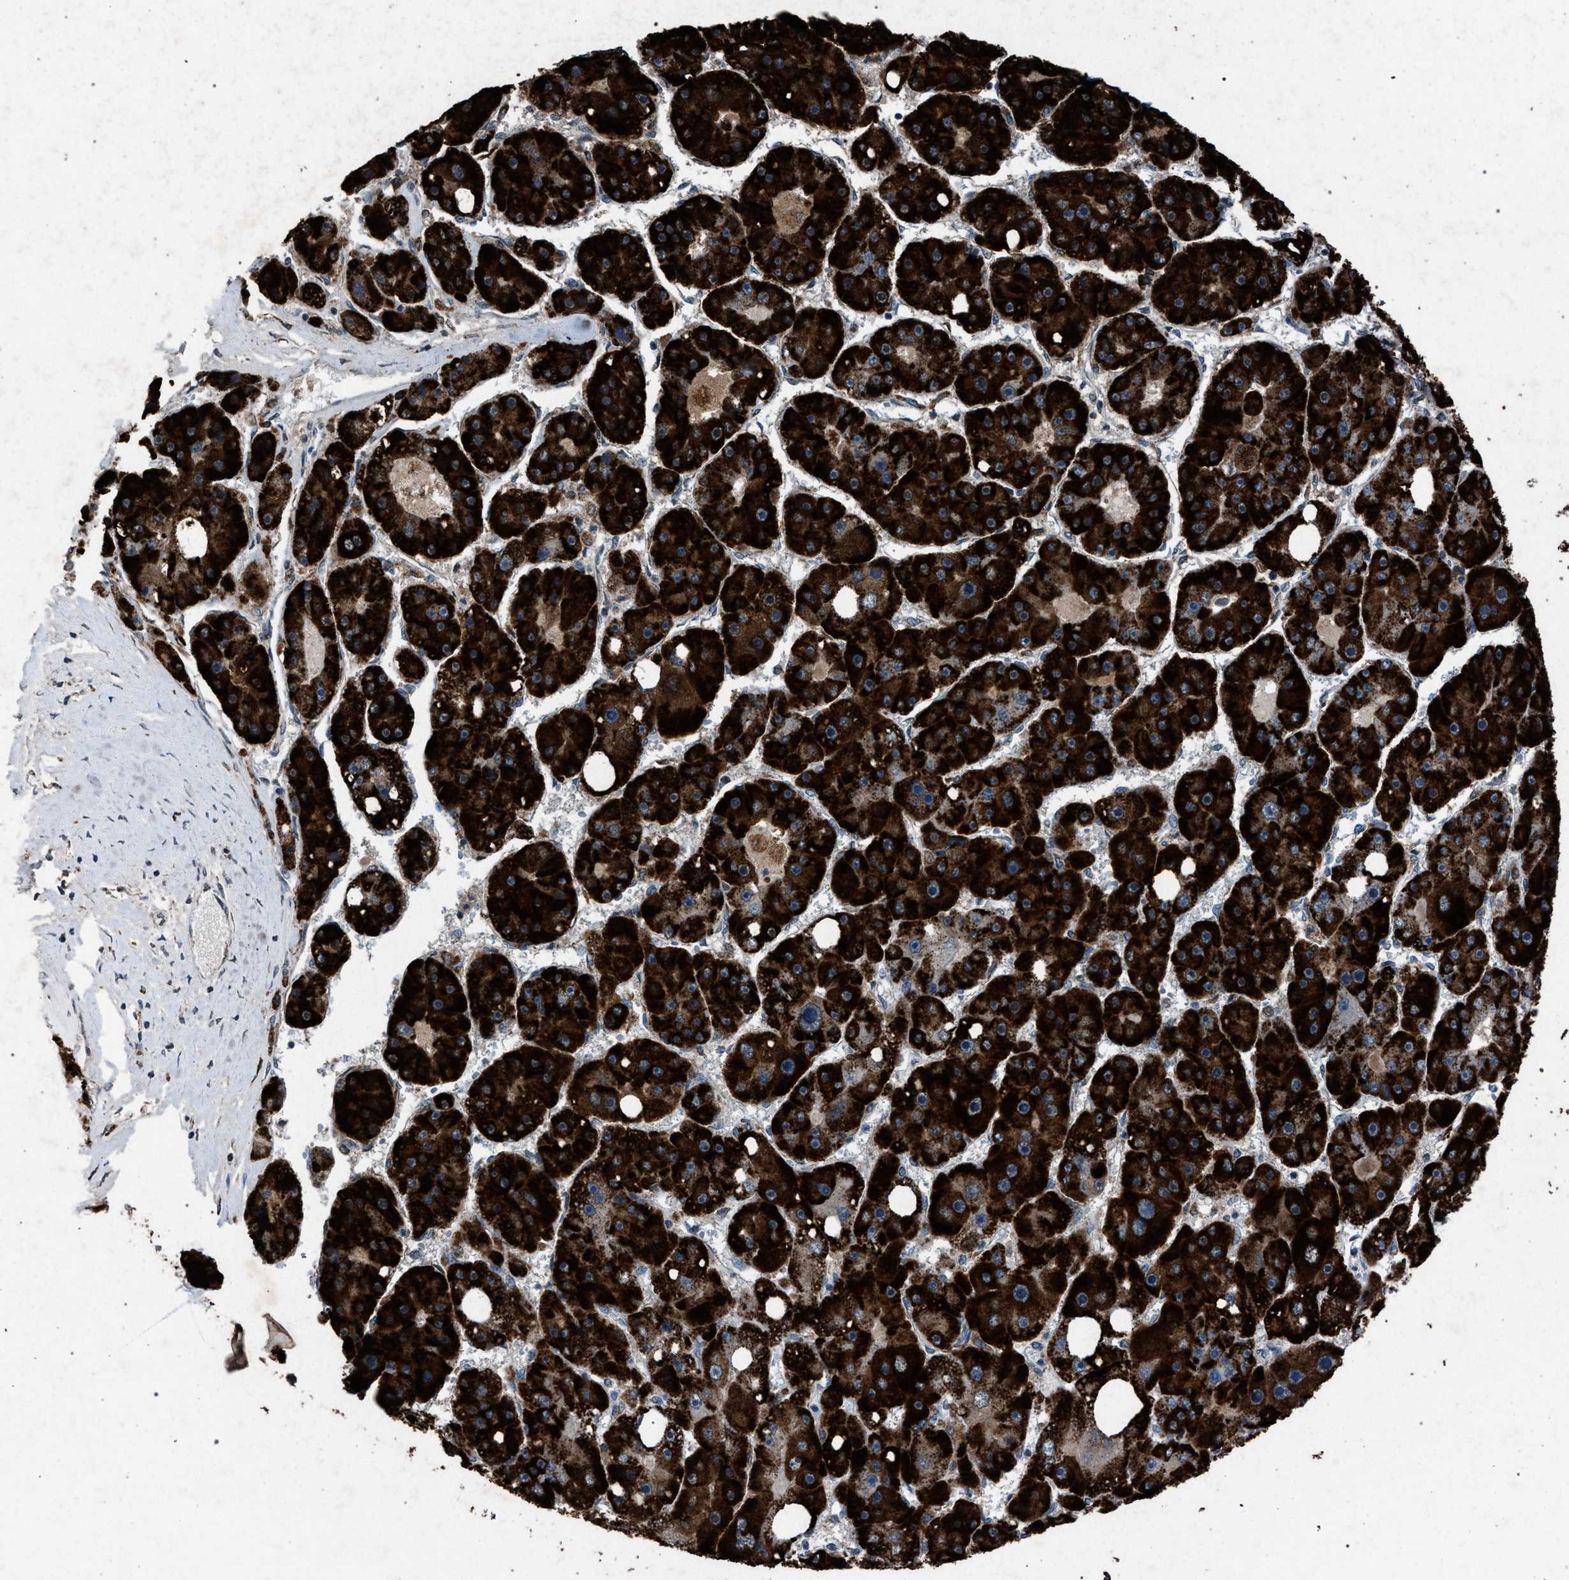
{"staining": {"intensity": "strong", "quantity": ">75%", "location": "cytoplasmic/membranous"}, "tissue": "liver cancer", "cell_type": "Tumor cells", "image_type": "cancer", "snomed": [{"axis": "morphology", "description": "Carcinoma, Hepatocellular, NOS"}, {"axis": "topography", "description": "Liver"}], "caption": "High-magnification brightfield microscopy of liver cancer (hepatocellular carcinoma) stained with DAB (3,3'-diaminobenzidine) (brown) and counterstained with hematoxylin (blue). tumor cells exhibit strong cytoplasmic/membranous expression is identified in approximately>75% of cells.", "gene": "HSD17B4", "patient": {"sex": "female", "age": 61}}